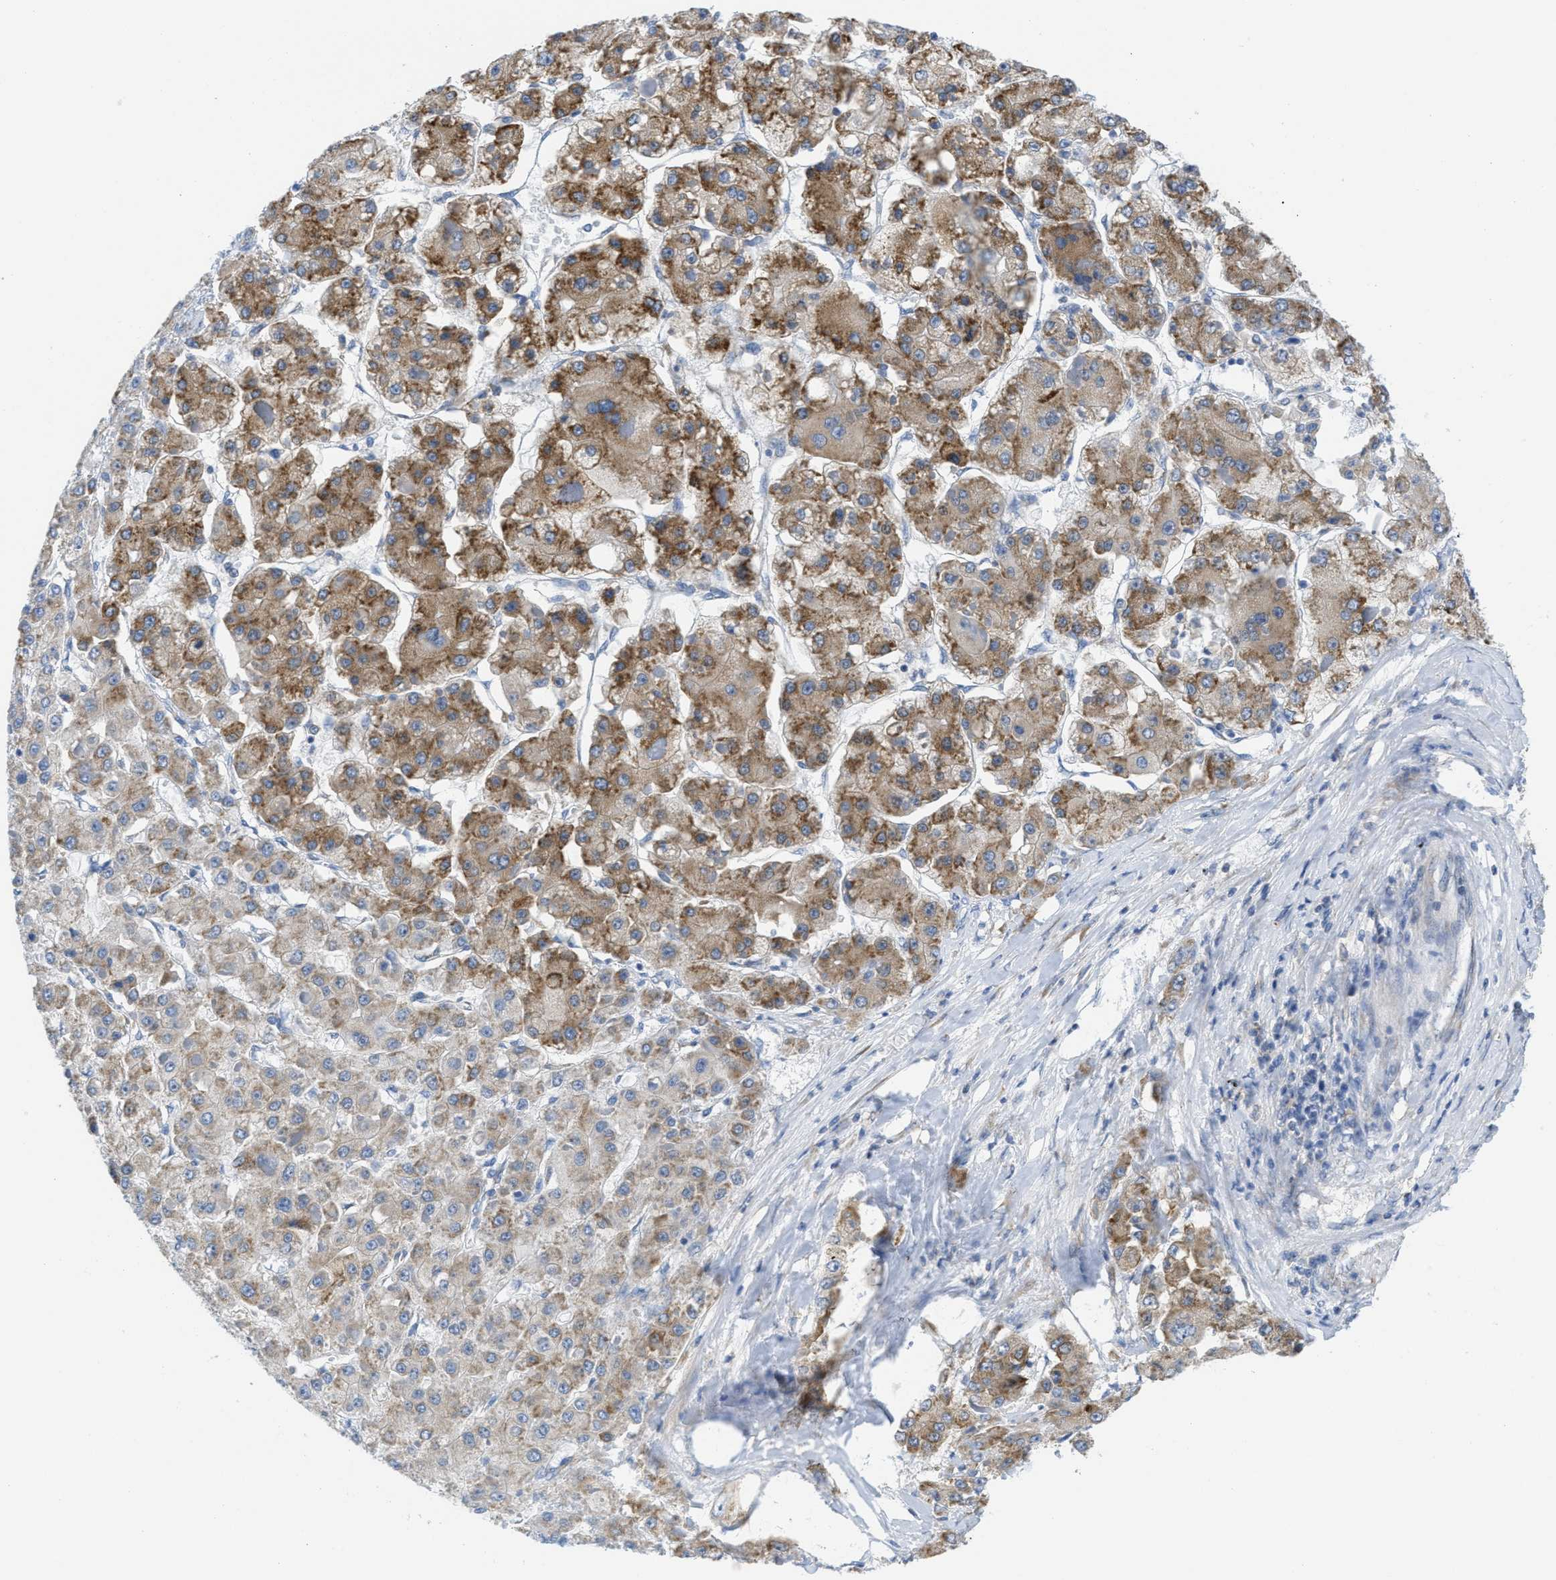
{"staining": {"intensity": "moderate", "quantity": ">75%", "location": "cytoplasmic/membranous"}, "tissue": "liver cancer", "cell_type": "Tumor cells", "image_type": "cancer", "snomed": [{"axis": "morphology", "description": "Carcinoma, Hepatocellular, NOS"}, {"axis": "topography", "description": "Liver"}], "caption": "This photomicrograph exhibits IHC staining of liver hepatocellular carcinoma, with medium moderate cytoplasmic/membranous staining in approximately >75% of tumor cells.", "gene": "PTDSS1", "patient": {"sex": "female", "age": 73}}